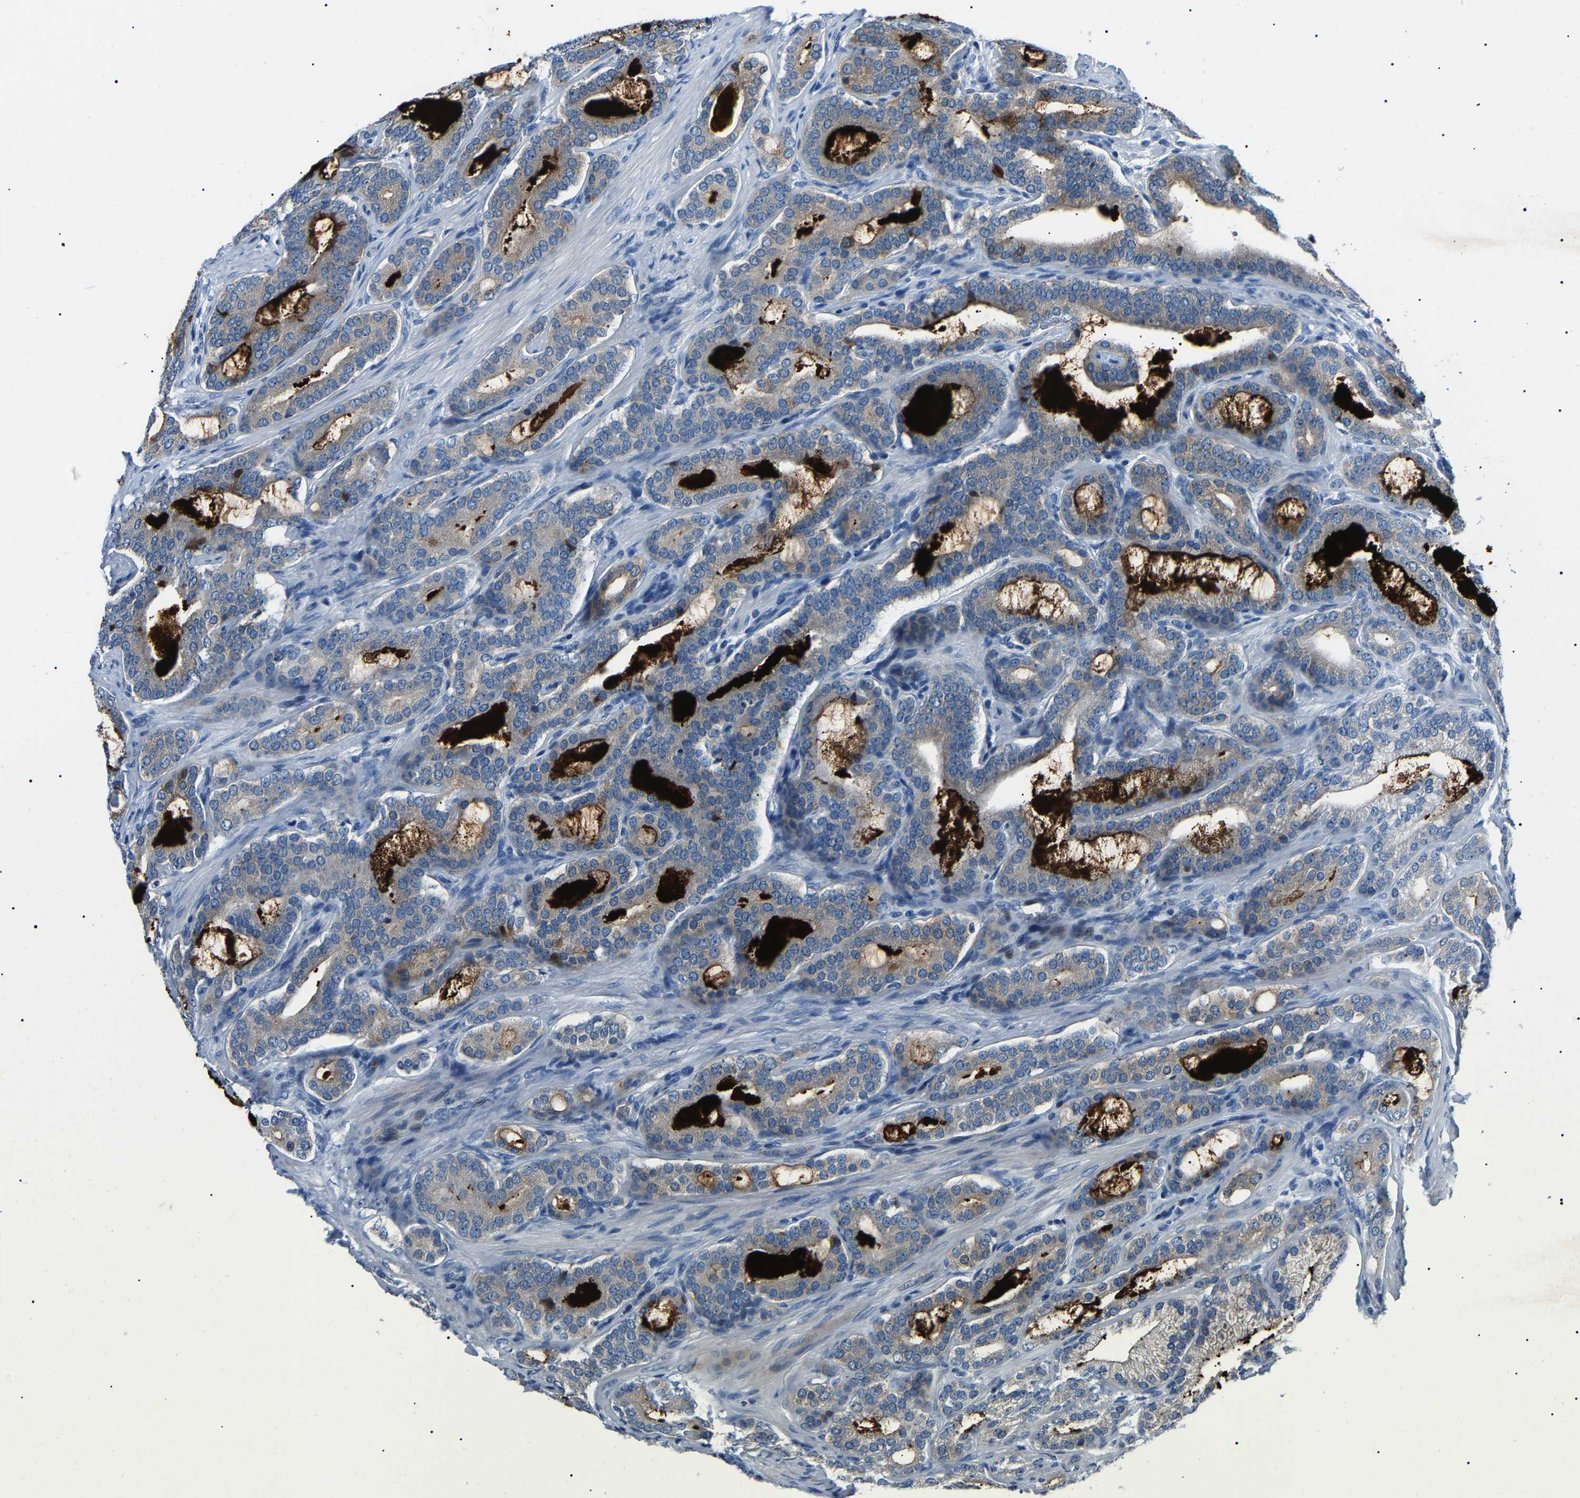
{"staining": {"intensity": "strong", "quantity": "<25%", "location": "cytoplasmic/membranous"}, "tissue": "prostate cancer", "cell_type": "Tumor cells", "image_type": "cancer", "snomed": [{"axis": "morphology", "description": "Adenocarcinoma, High grade"}, {"axis": "topography", "description": "Prostate"}], "caption": "This is an image of immunohistochemistry (IHC) staining of prostate high-grade adenocarcinoma, which shows strong staining in the cytoplasmic/membranous of tumor cells.", "gene": "KLK15", "patient": {"sex": "male", "age": 60}}